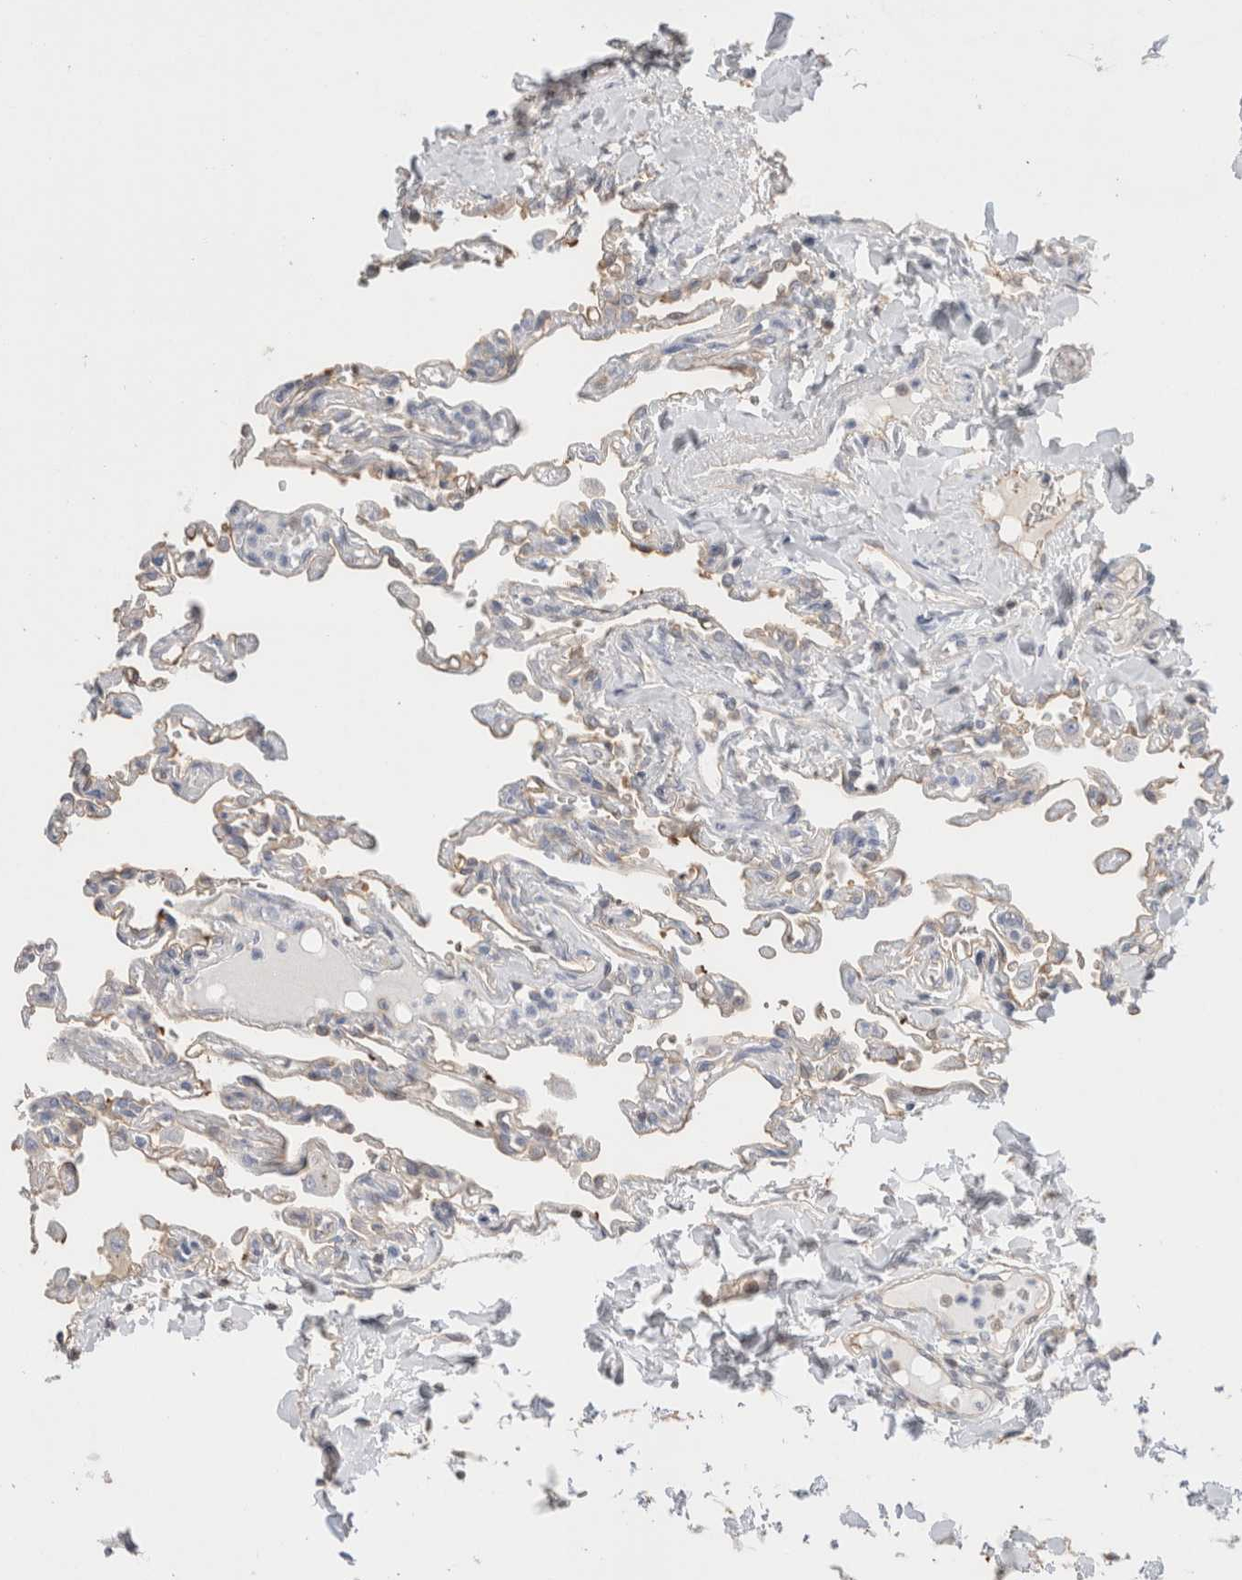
{"staining": {"intensity": "weak", "quantity": "25%-75%", "location": "cytoplasmic/membranous"}, "tissue": "lung", "cell_type": "Alveolar cells", "image_type": "normal", "snomed": [{"axis": "morphology", "description": "Normal tissue, NOS"}, {"axis": "topography", "description": "Lung"}], "caption": "Weak cytoplasmic/membranous expression for a protein is appreciated in approximately 25%-75% of alveolar cells of normal lung using IHC.", "gene": "CAPN2", "patient": {"sex": "male", "age": 21}}